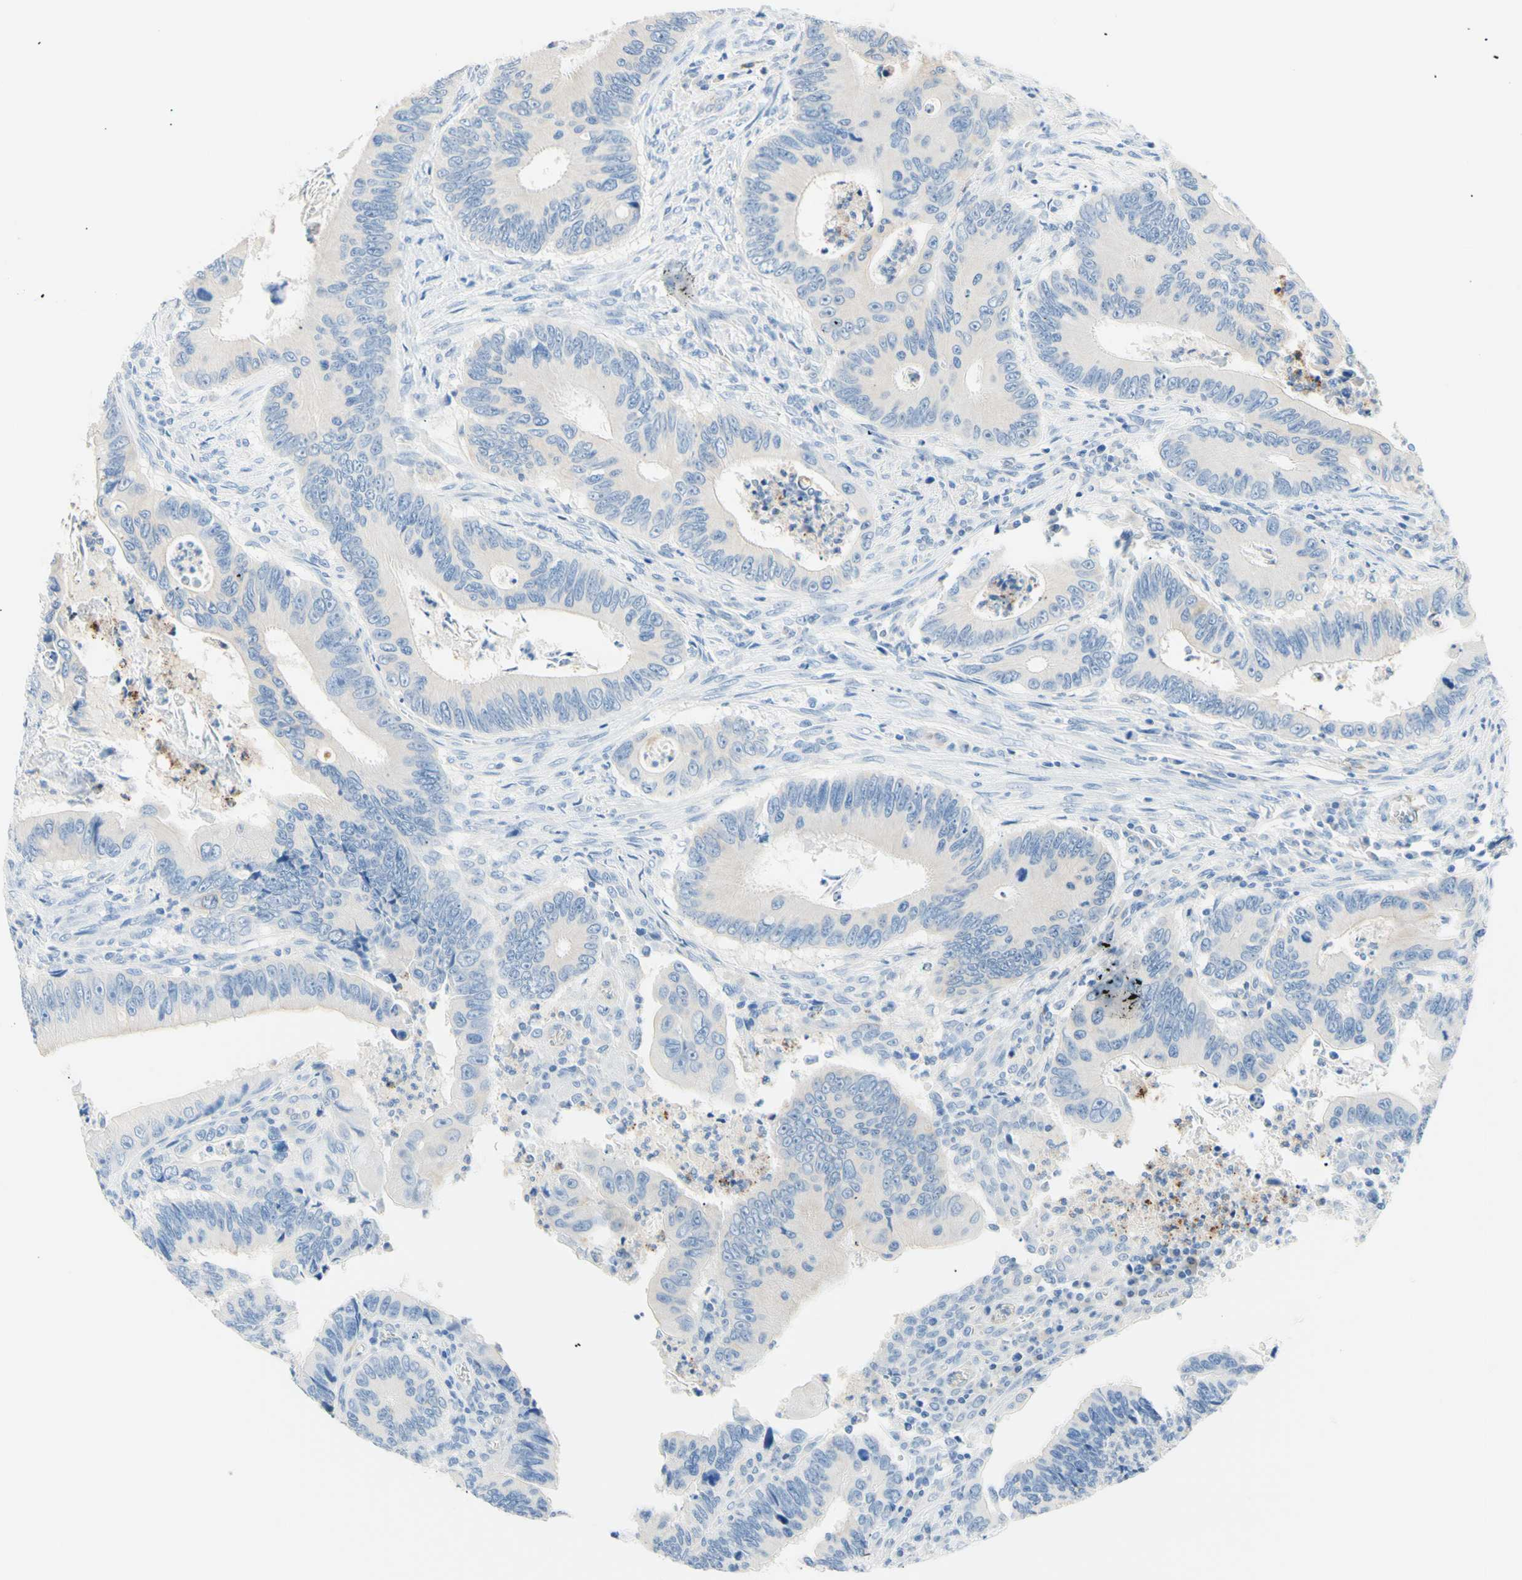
{"staining": {"intensity": "negative", "quantity": "none", "location": "none"}, "tissue": "colorectal cancer", "cell_type": "Tumor cells", "image_type": "cancer", "snomed": [{"axis": "morphology", "description": "Inflammation, NOS"}, {"axis": "morphology", "description": "Adenocarcinoma, NOS"}, {"axis": "topography", "description": "Colon"}], "caption": "This photomicrograph is of adenocarcinoma (colorectal) stained with immunohistochemistry (IHC) to label a protein in brown with the nuclei are counter-stained blue. There is no expression in tumor cells.", "gene": "HPCA", "patient": {"sex": "male", "age": 72}}